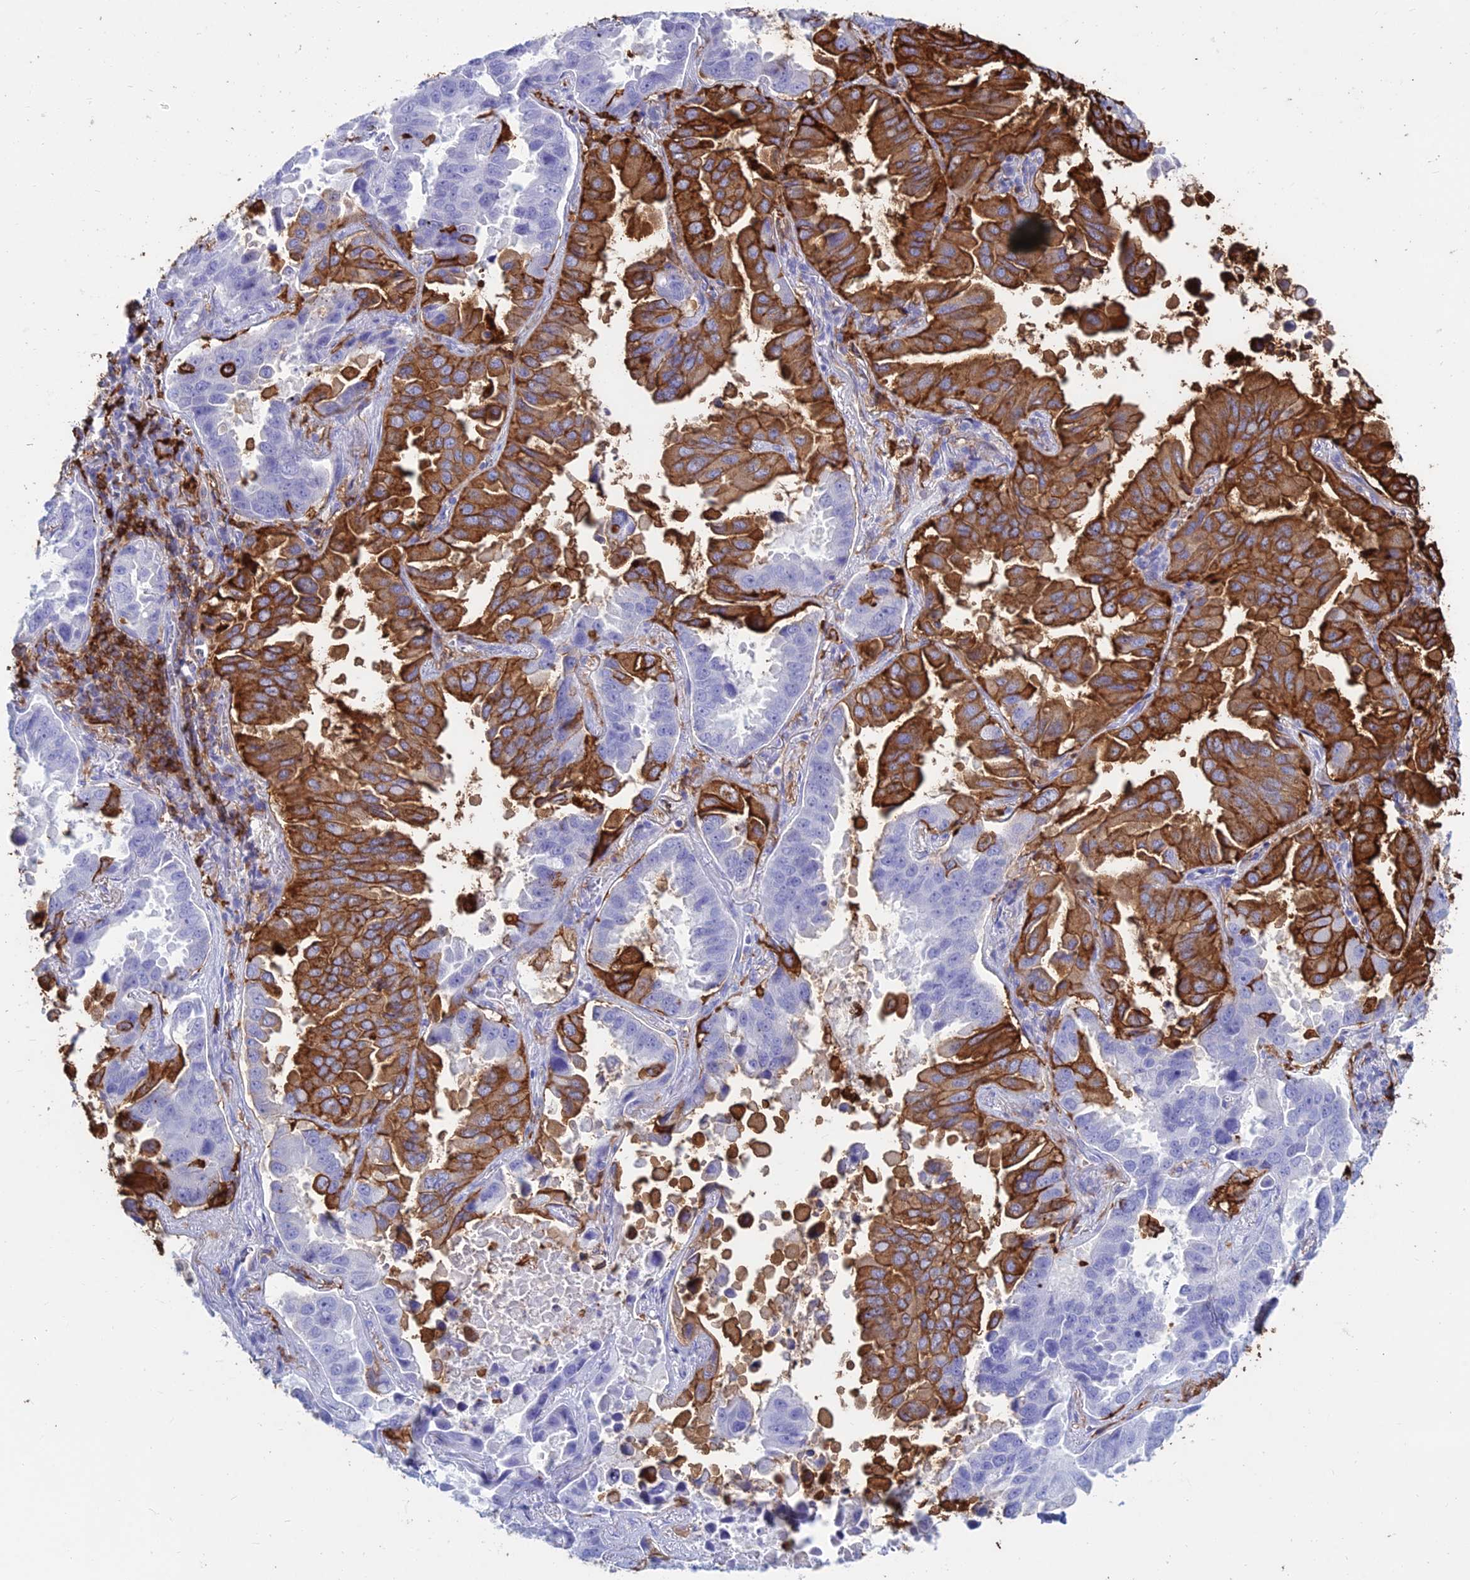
{"staining": {"intensity": "strong", "quantity": "25%-75%", "location": "cytoplasmic/membranous"}, "tissue": "lung cancer", "cell_type": "Tumor cells", "image_type": "cancer", "snomed": [{"axis": "morphology", "description": "Adenocarcinoma, NOS"}, {"axis": "topography", "description": "Lung"}], "caption": "The micrograph exhibits staining of lung cancer, revealing strong cytoplasmic/membranous protein expression (brown color) within tumor cells.", "gene": "HLA-DRB1", "patient": {"sex": "male", "age": 64}}